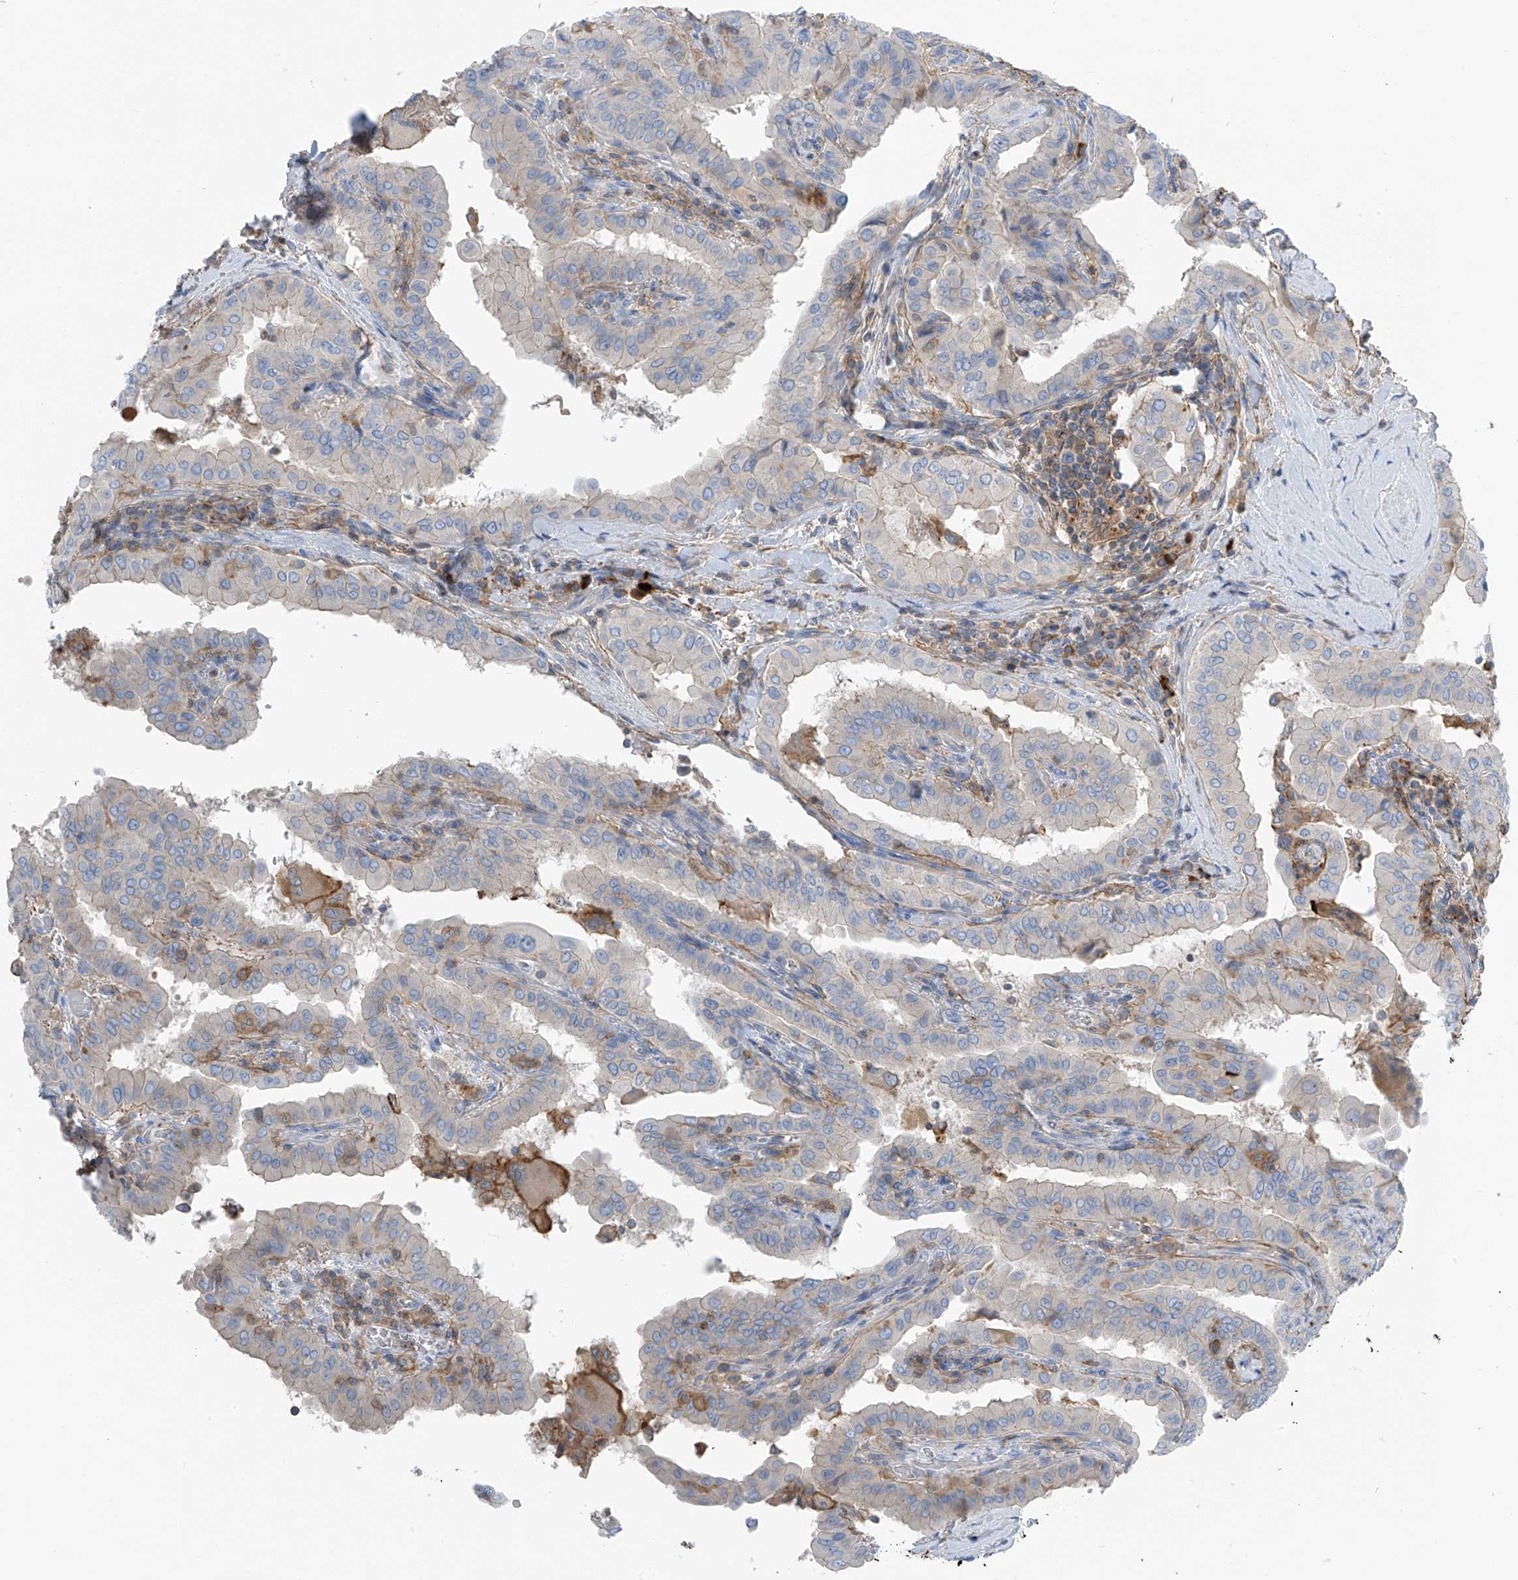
{"staining": {"intensity": "negative", "quantity": "none", "location": "none"}, "tissue": "thyroid cancer", "cell_type": "Tumor cells", "image_type": "cancer", "snomed": [{"axis": "morphology", "description": "Papillary adenocarcinoma, NOS"}, {"axis": "topography", "description": "Thyroid gland"}], "caption": "There is no significant positivity in tumor cells of thyroid cancer.", "gene": "NALCN", "patient": {"sex": "male", "age": 33}}